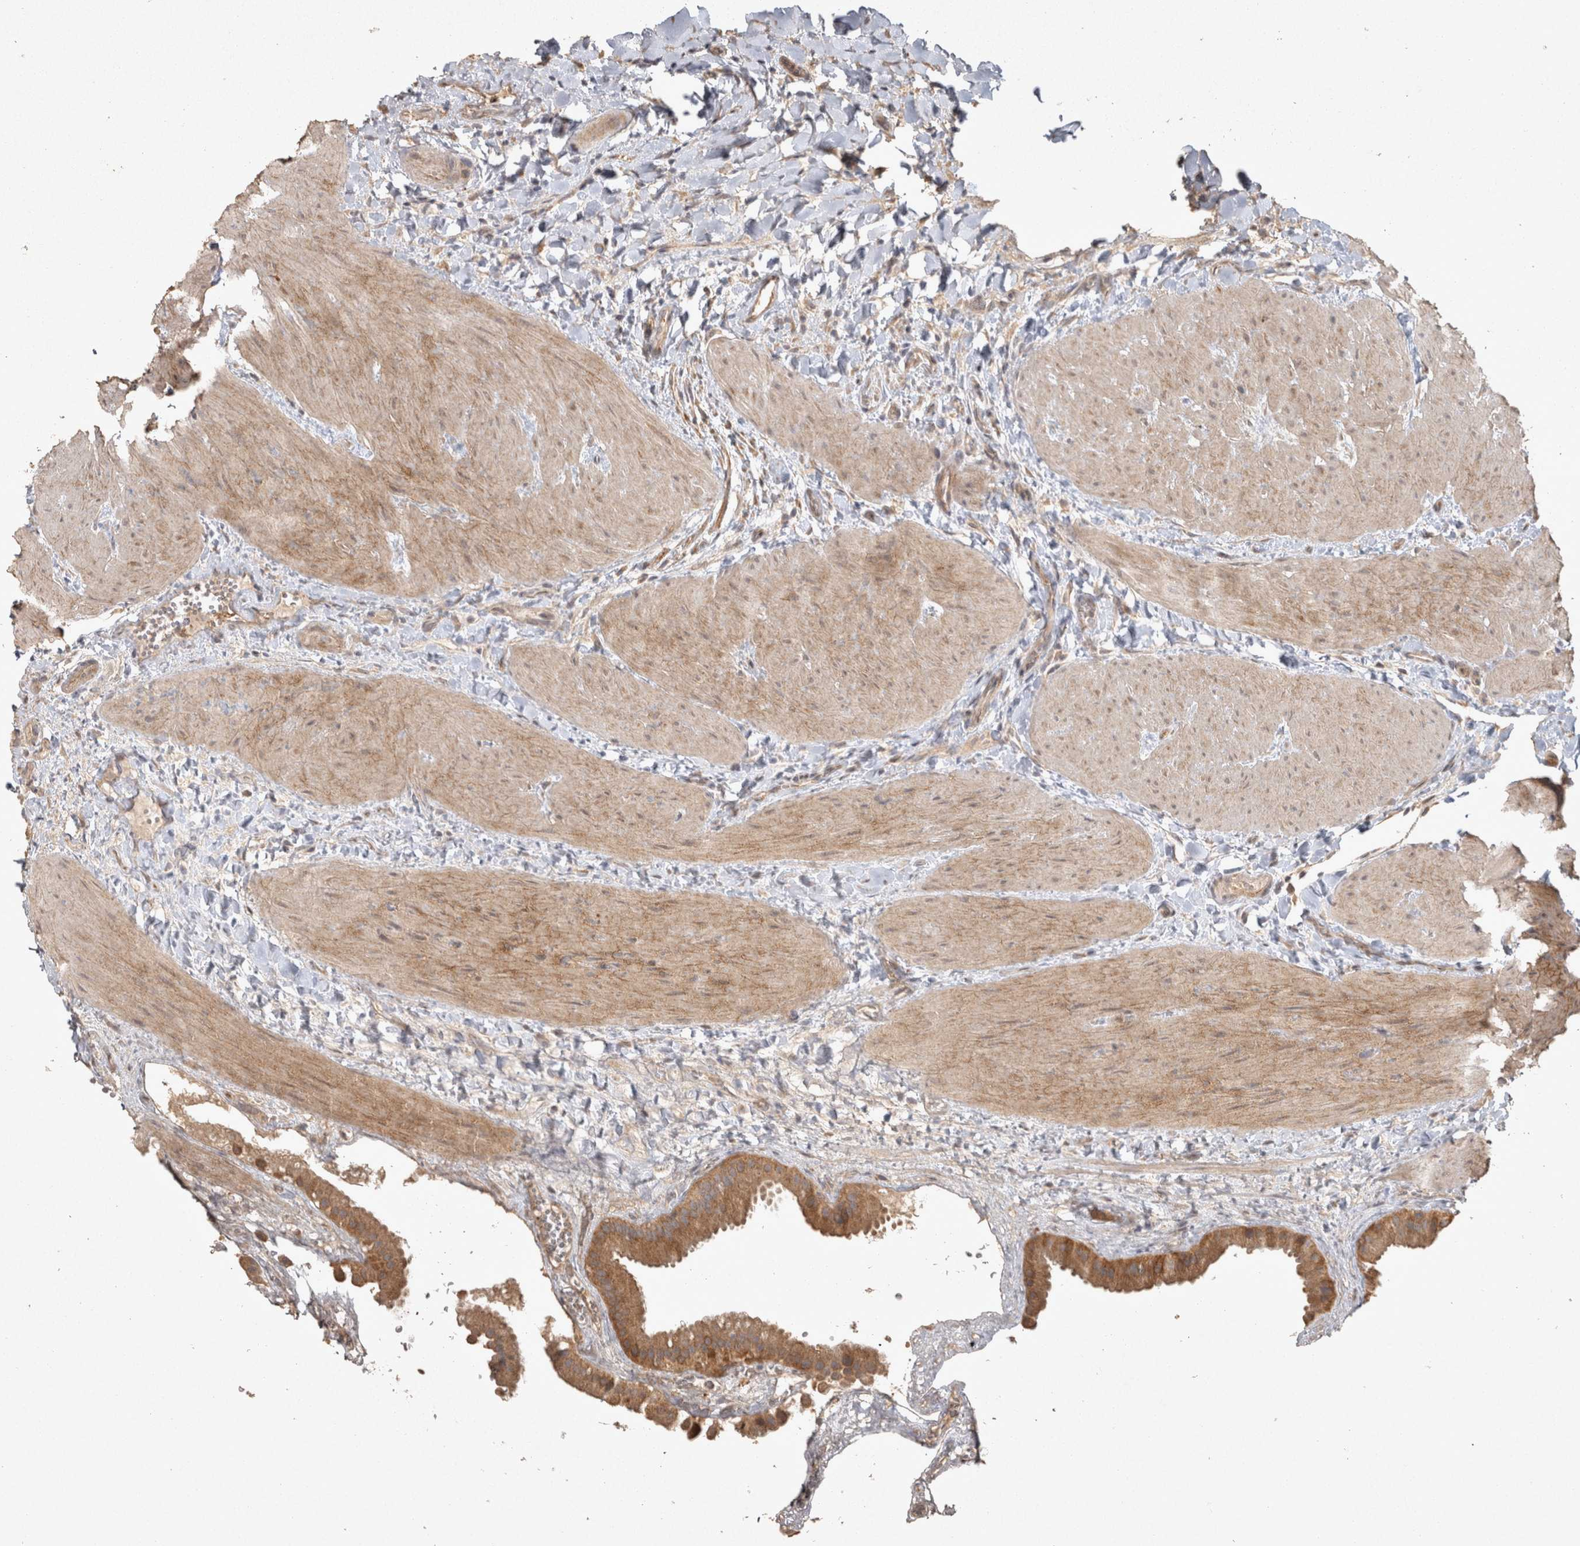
{"staining": {"intensity": "moderate", "quantity": ">75%", "location": "cytoplasmic/membranous"}, "tissue": "gallbladder", "cell_type": "Glandular cells", "image_type": "normal", "snomed": [{"axis": "morphology", "description": "Normal tissue, NOS"}, {"axis": "topography", "description": "Gallbladder"}], "caption": "High-power microscopy captured an IHC photomicrograph of benign gallbladder, revealing moderate cytoplasmic/membranous positivity in about >75% of glandular cells. (Stains: DAB (3,3'-diaminobenzidine) in brown, nuclei in blue, Microscopy: brightfield microscopy at high magnification).", "gene": "OSTN", "patient": {"sex": "male", "age": 55}}